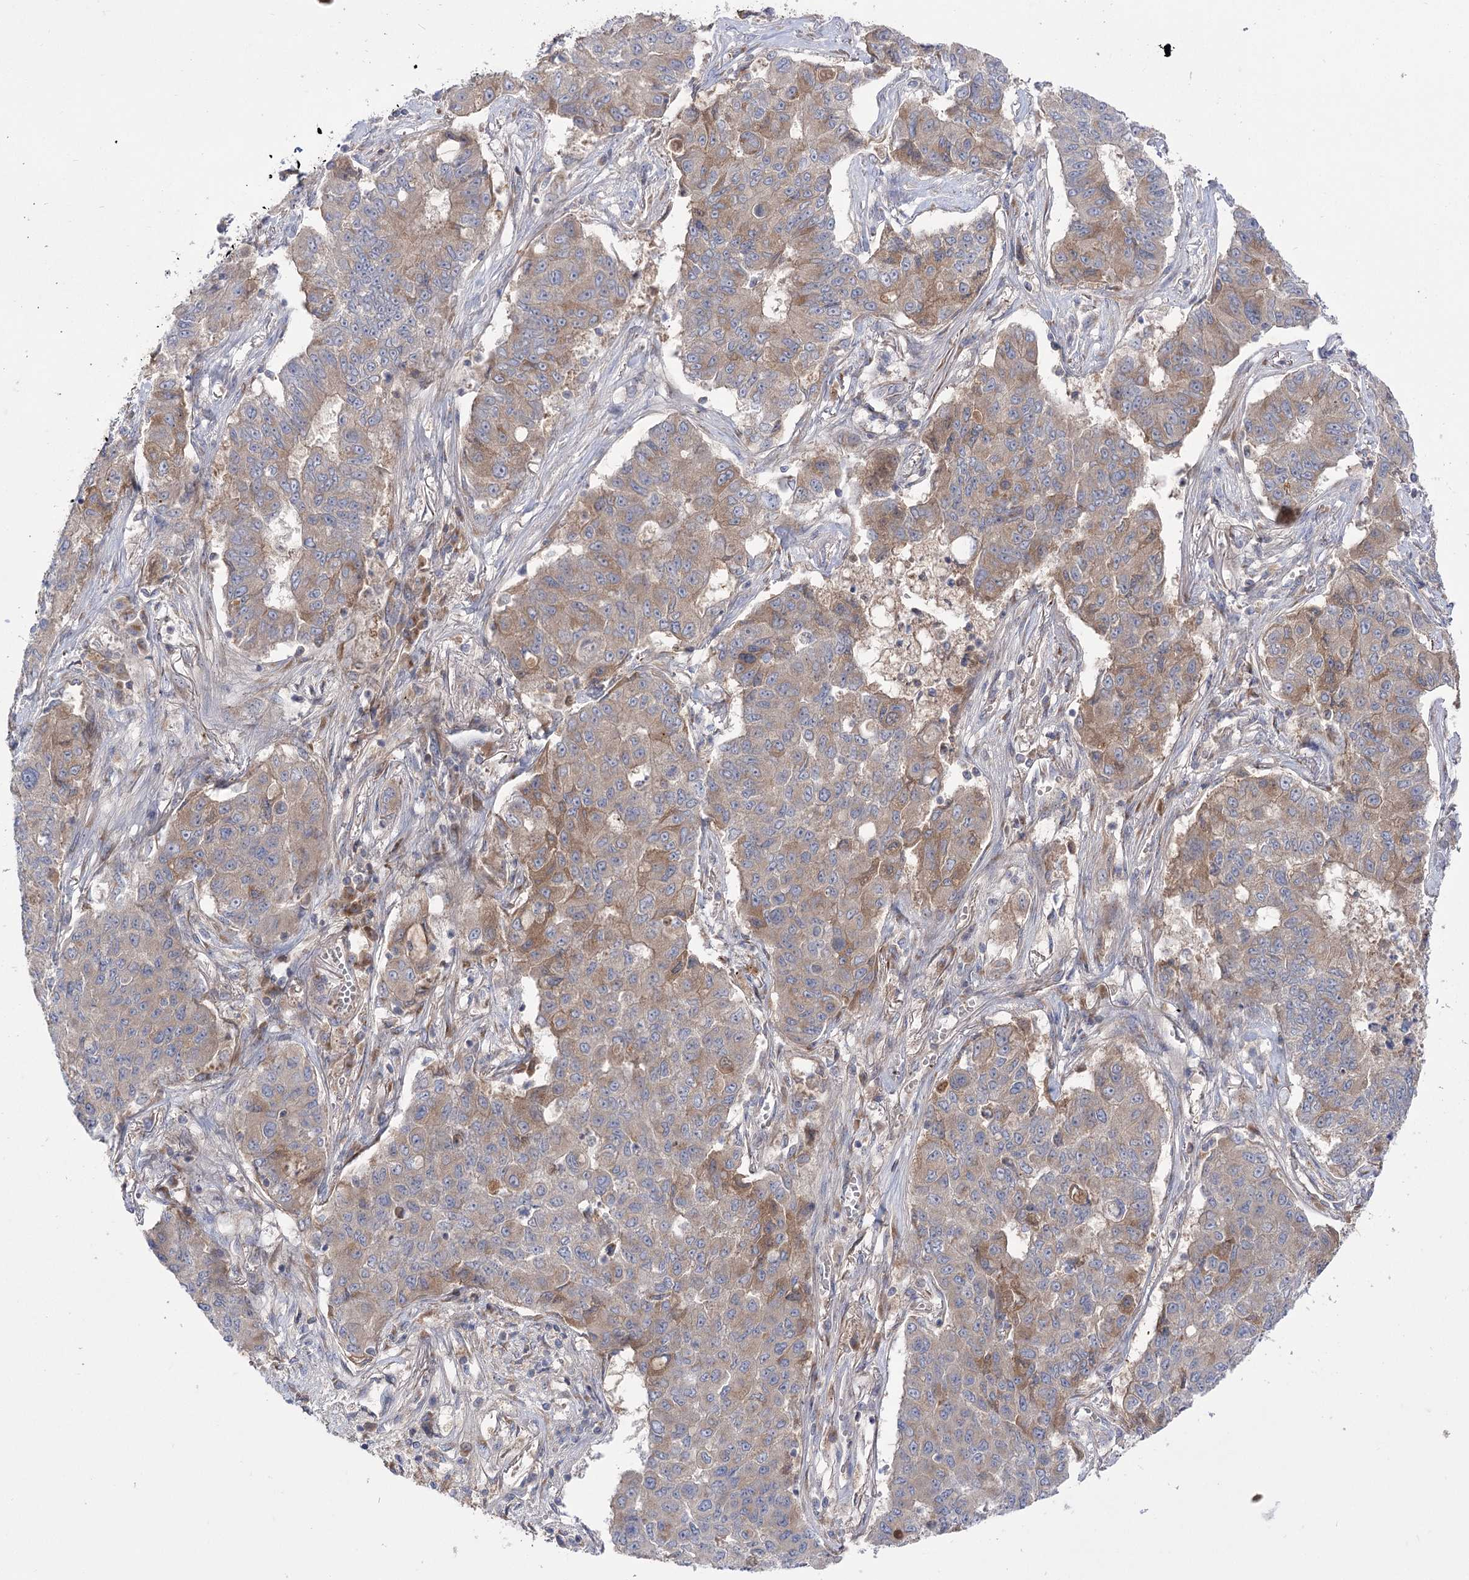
{"staining": {"intensity": "moderate", "quantity": "25%-75%", "location": "cytoplasmic/membranous"}, "tissue": "lung cancer", "cell_type": "Tumor cells", "image_type": "cancer", "snomed": [{"axis": "morphology", "description": "Squamous cell carcinoma, NOS"}, {"axis": "topography", "description": "Lung"}], "caption": "DAB immunohistochemical staining of human squamous cell carcinoma (lung) displays moderate cytoplasmic/membranous protein expression in about 25%-75% of tumor cells.", "gene": "GBF1", "patient": {"sex": "male", "age": 74}}